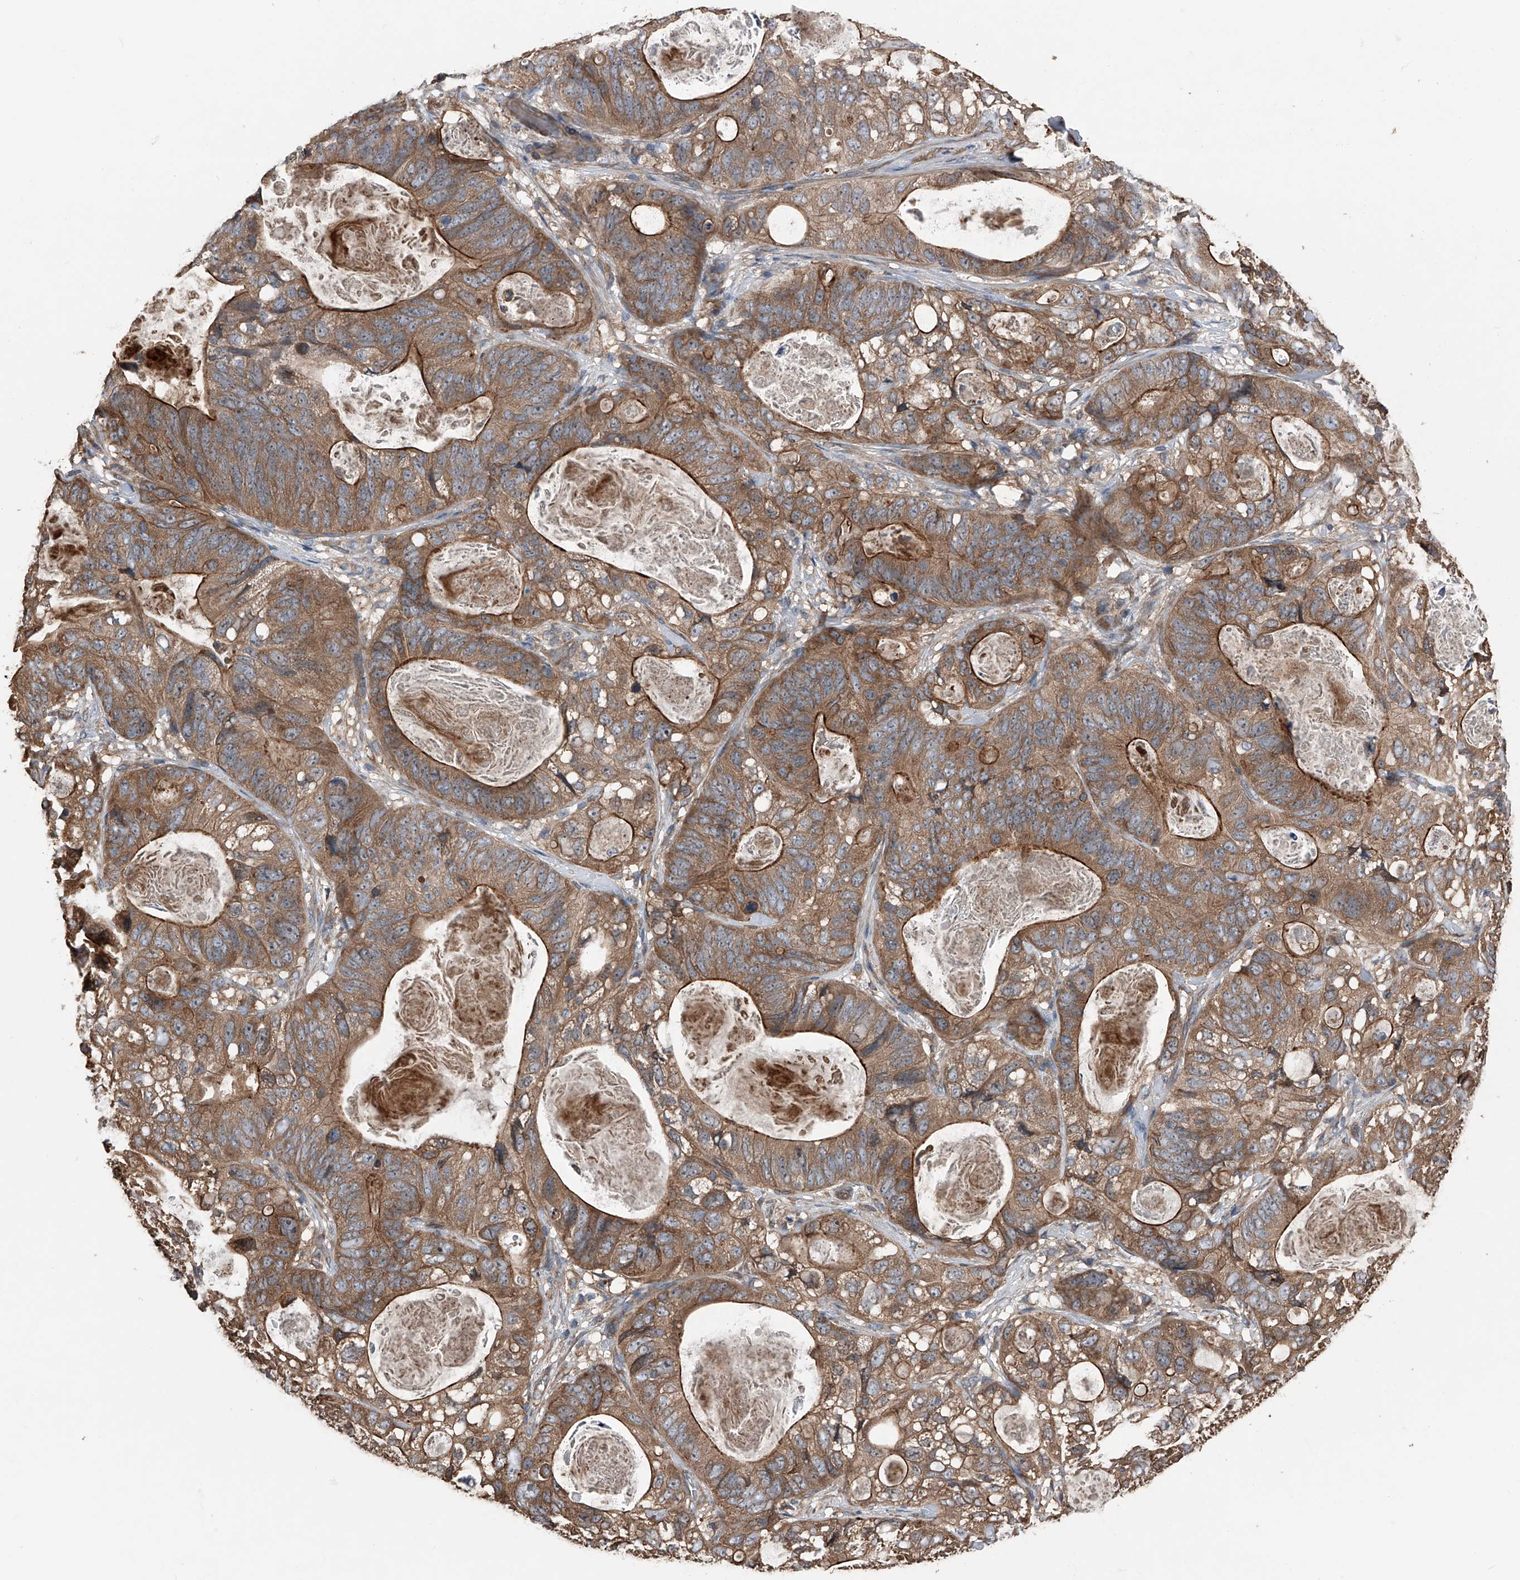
{"staining": {"intensity": "strong", "quantity": ">75%", "location": "cytoplasmic/membranous"}, "tissue": "stomach cancer", "cell_type": "Tumor cells", "image_type": "cancer", "snomed": [{"axis": "morphology", "description": "Normal tissue, NOS"}, {"axis": "morphology", "description": "Adenocarcinoma, NOS"}, {"axis": "topography", "description": "Stomach"}], "caption": "Brown immunohistochemical staining in human stomach cancer (adenocarcinoma) demonstrates strong cytoplasmic/membranous staining in about >75% of tumor cells.", "gene": "KCNJ2", "patient": {"sex": "female", "age": 89}}